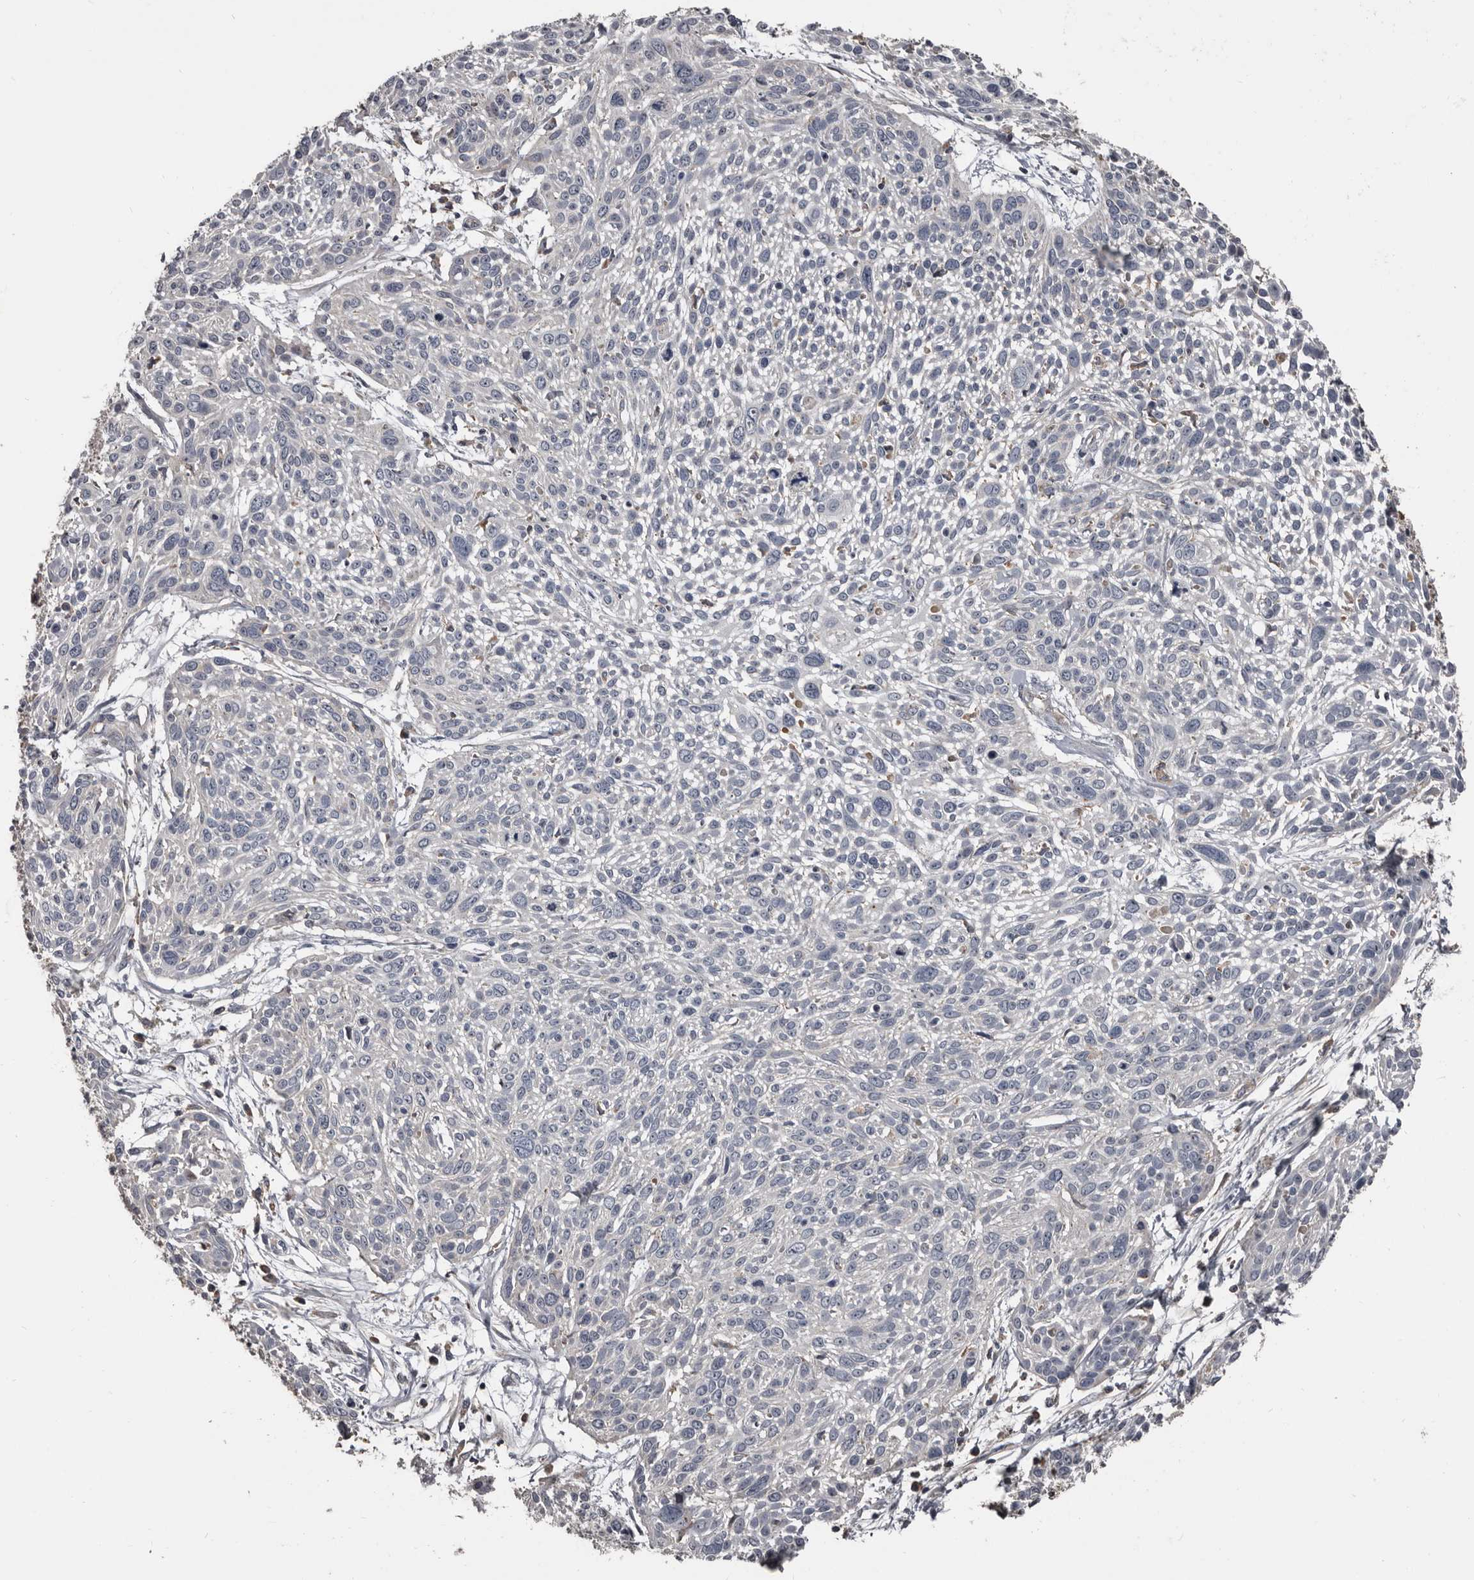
{"staining": {"intensity": "negative", "quantity": "none", "location": "none"}, "tissue": "cervical cancer", "cell_type": "Tumor cells", "image_type": "cancer", "snomed": [{"axis": "morphology", "description": "Squamous cell carcinoma, NOS"}, {"axis": "topography", "description": "Cervix"}], "caption": "This is a micrograph of immunohistochemistry (IHC) staining of cervical squamous cell carcinoma, which shows no expression in tumor cells.", "gene": "GREB1", "patient": {"sex": "female", "age": 51}}